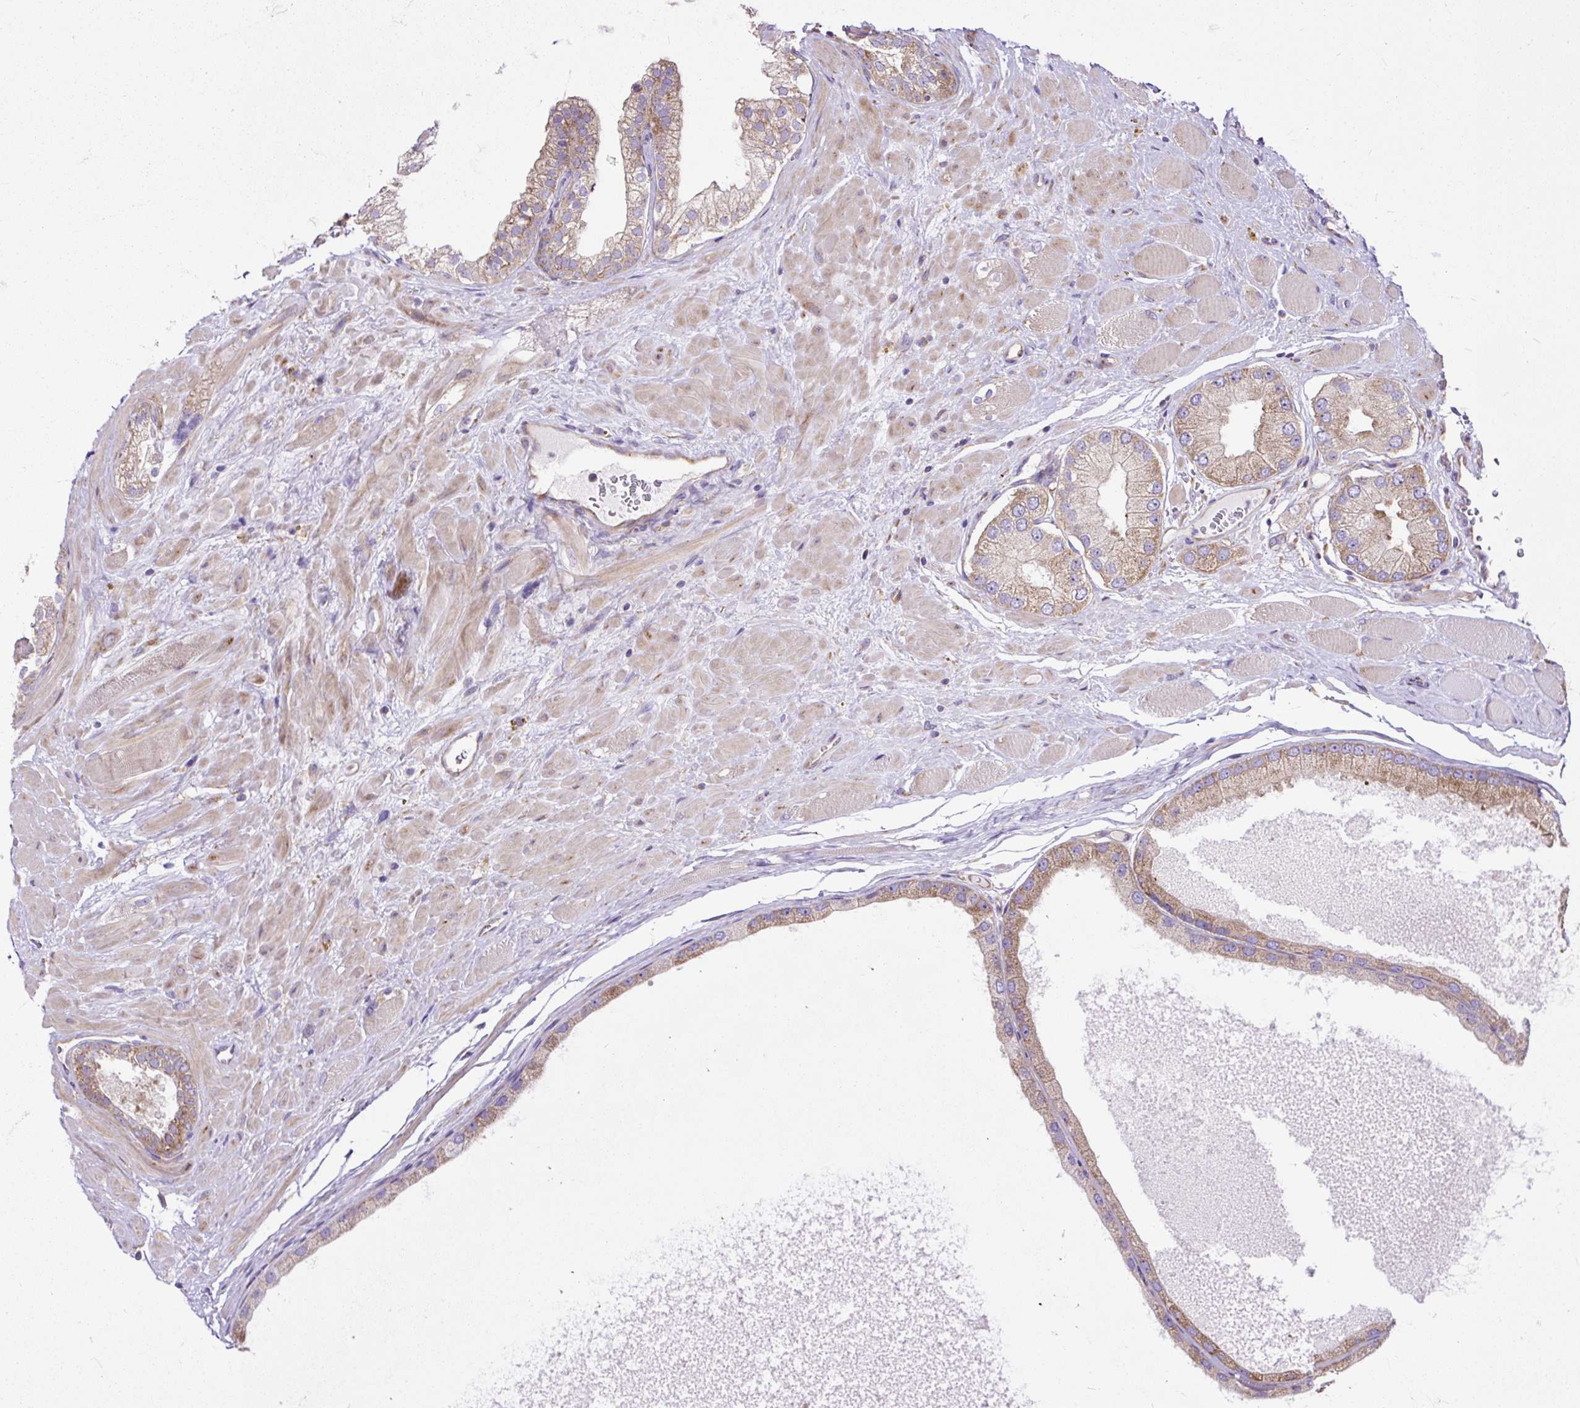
{"staining": {"intensity": "moderate", "quantity": "25%-75%", "location": "cytoplasmic/membranous"}, "tissue": "prostate cancer", "cell_type": "Tumor cells", "image_type": "cancer", "snomed": [{"axis": "morphology", "description": "Adenocarcinoma, Low grade"}, {"axis": "topography", "description": "Prostate"}], "caption": "An IHC image of neoplastic tissue is shown. Protein staining in brown labels moderate cytoplasmic/membranous positivity in low-grade adenocarcinoma (prostate) within tumor cells. The protein of interest is stained brown, and the nuclei are stained in blue (DAB IHC with brightfield microscopy, high magnification).", "gene": "RPS5", "patient": {"sex": "male", "age": 42}}